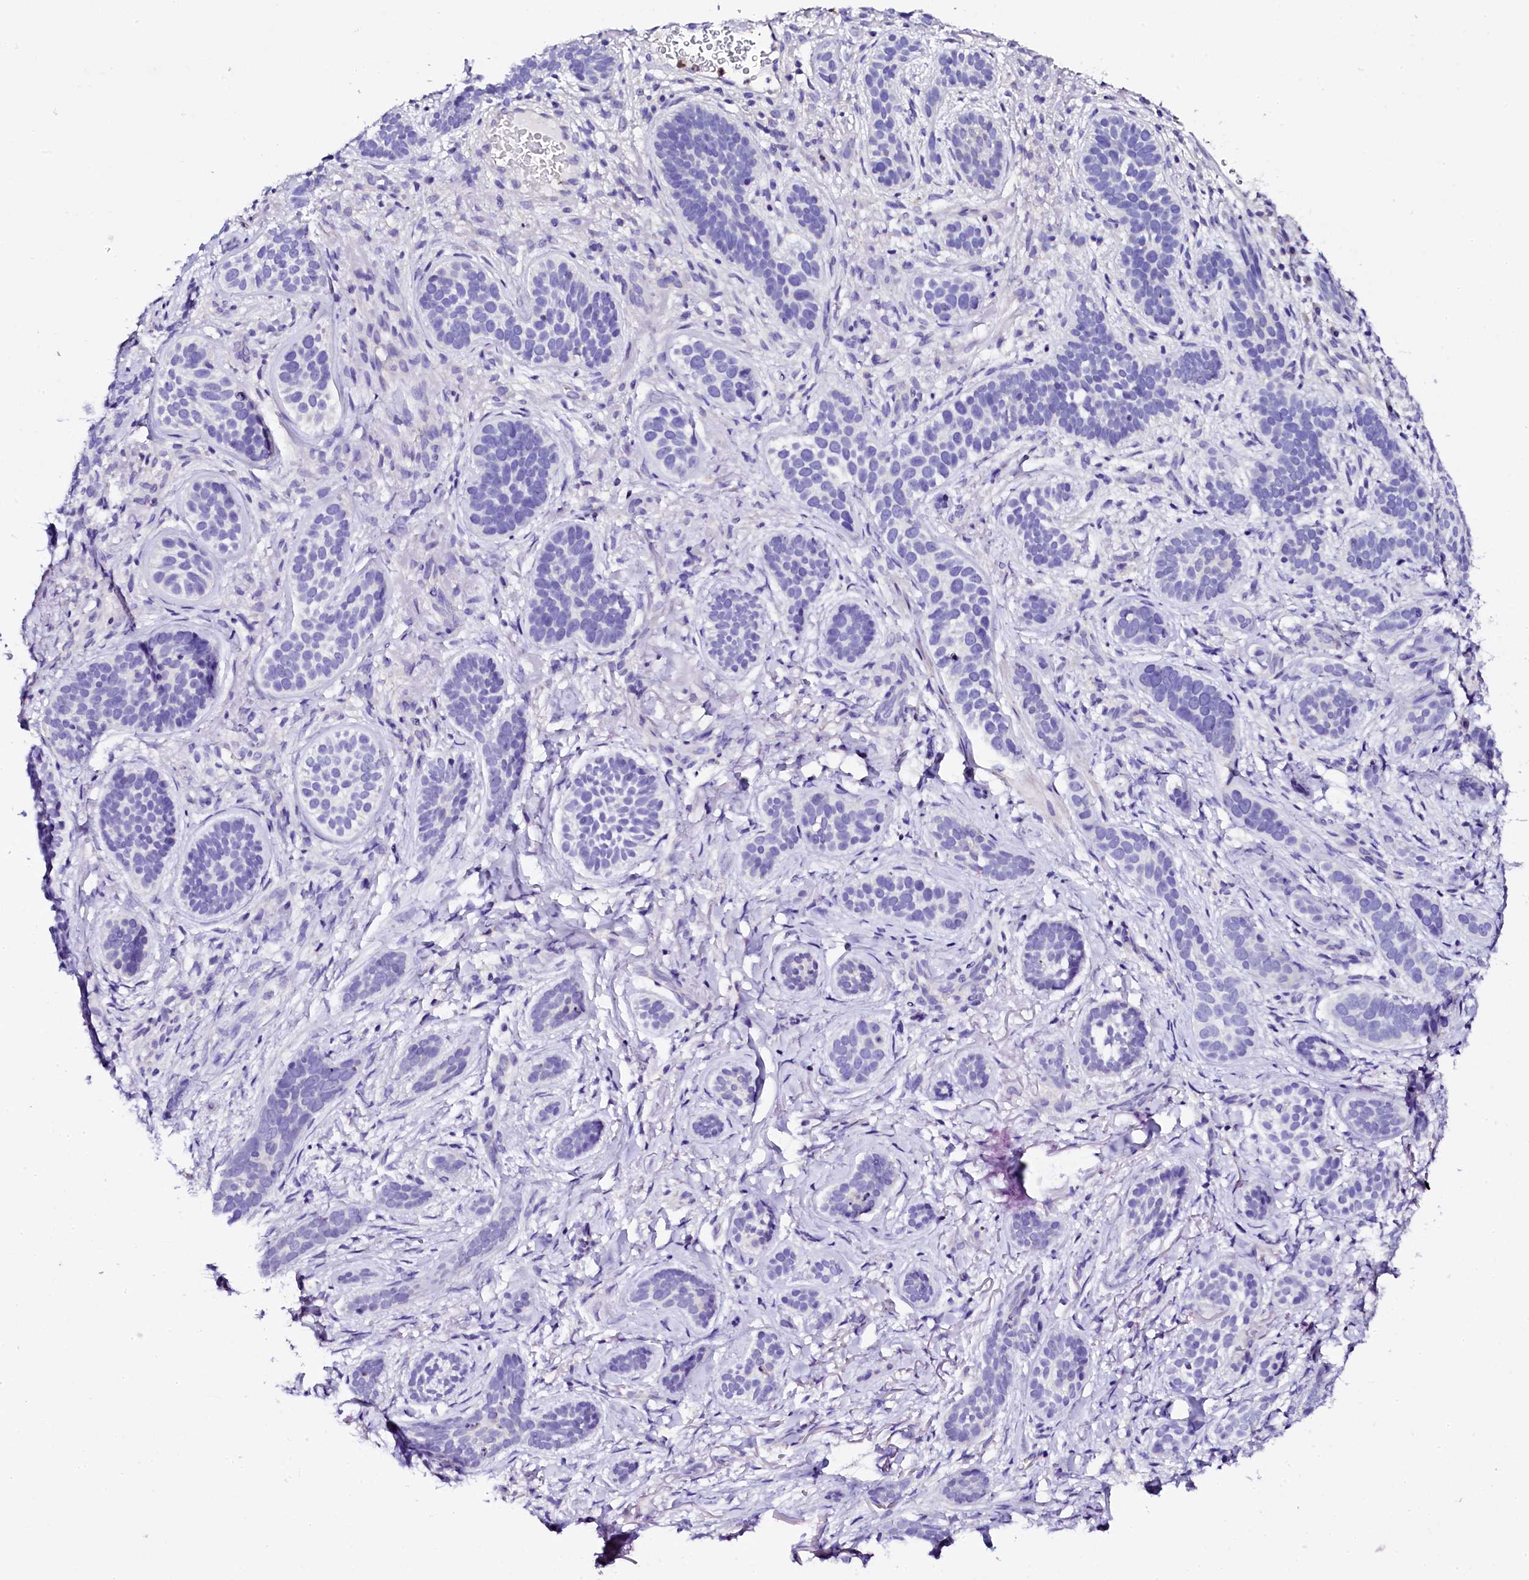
{"staining": {"intensity": "negative", "quantity": "none", "location": "none"}, "tissue": "skin cancer", "cell_type": "Tumor cells", "image_type": "cancer", "snomed": [{"axis": "morphology", "description": "Basal cell carcinoma"}, {"axis": "topography", "description": "Skin"}], "caption": "This is an IHC image of skin basal cell carcinoma. There is no expression in tumor cells.", "gene": "NAA16", "patient": {"sex": "male", "age": 71}}